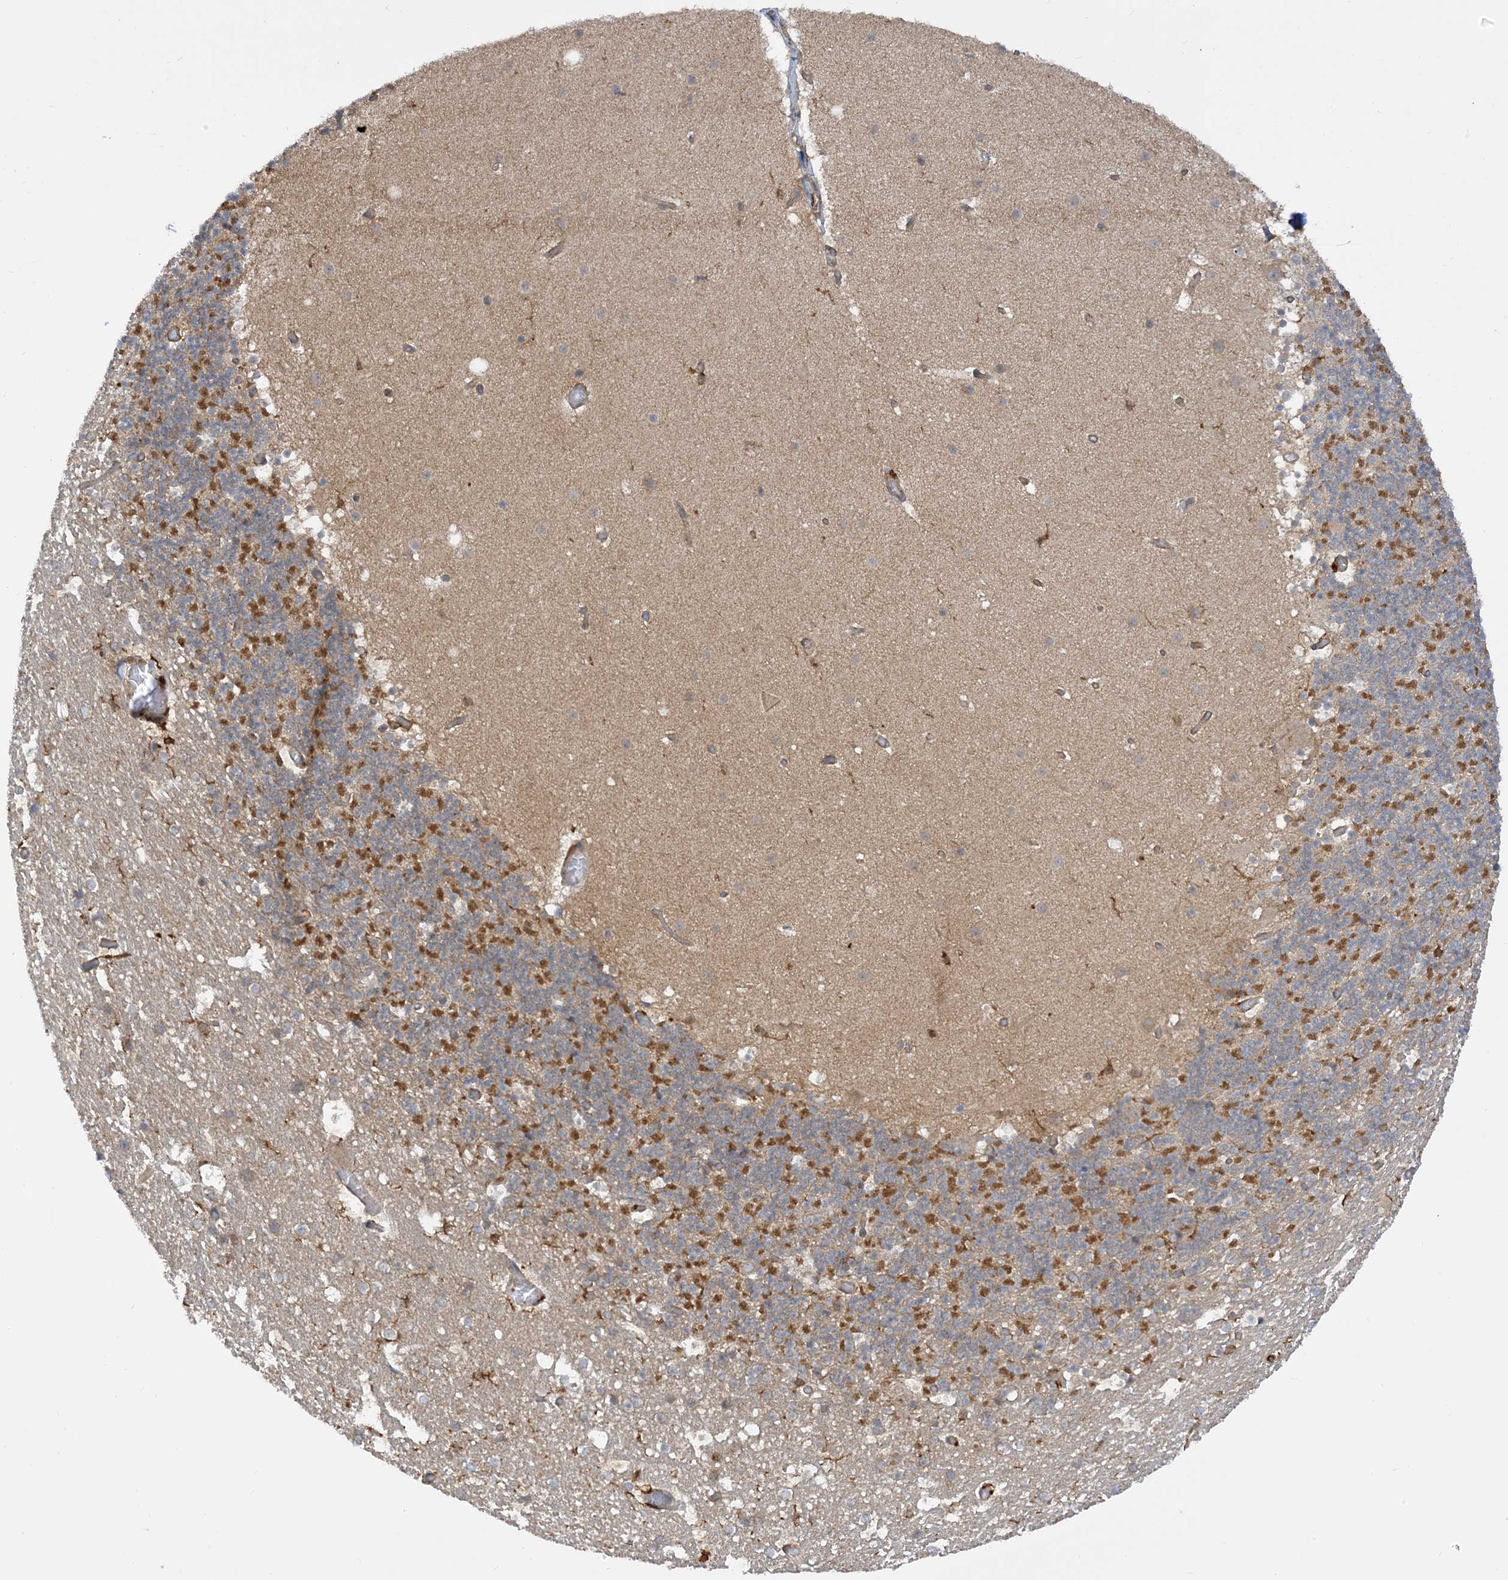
{"staining": {"intensity": "moderate", "quantity": "<25%", "location": "cytoplasmic/membranous"}, "tissue": "cerebellum", "cell_type": "Cells in granular layer", "image_type": "normal", "snomed": [{"axis": "morphology", "description": "Normal tissue, NOS"}, {"axis": "topography", "description": "Cerebellum"}], "caption": "The image demonstrates immunohistochemical staining of normal cerebellum. There is moderate cytoplasmic/membranous positivity is appreciated in about <25% of cells in granular layer.", "gene": "CAPZB", "patient": {"sex": "male", "age": 57}}